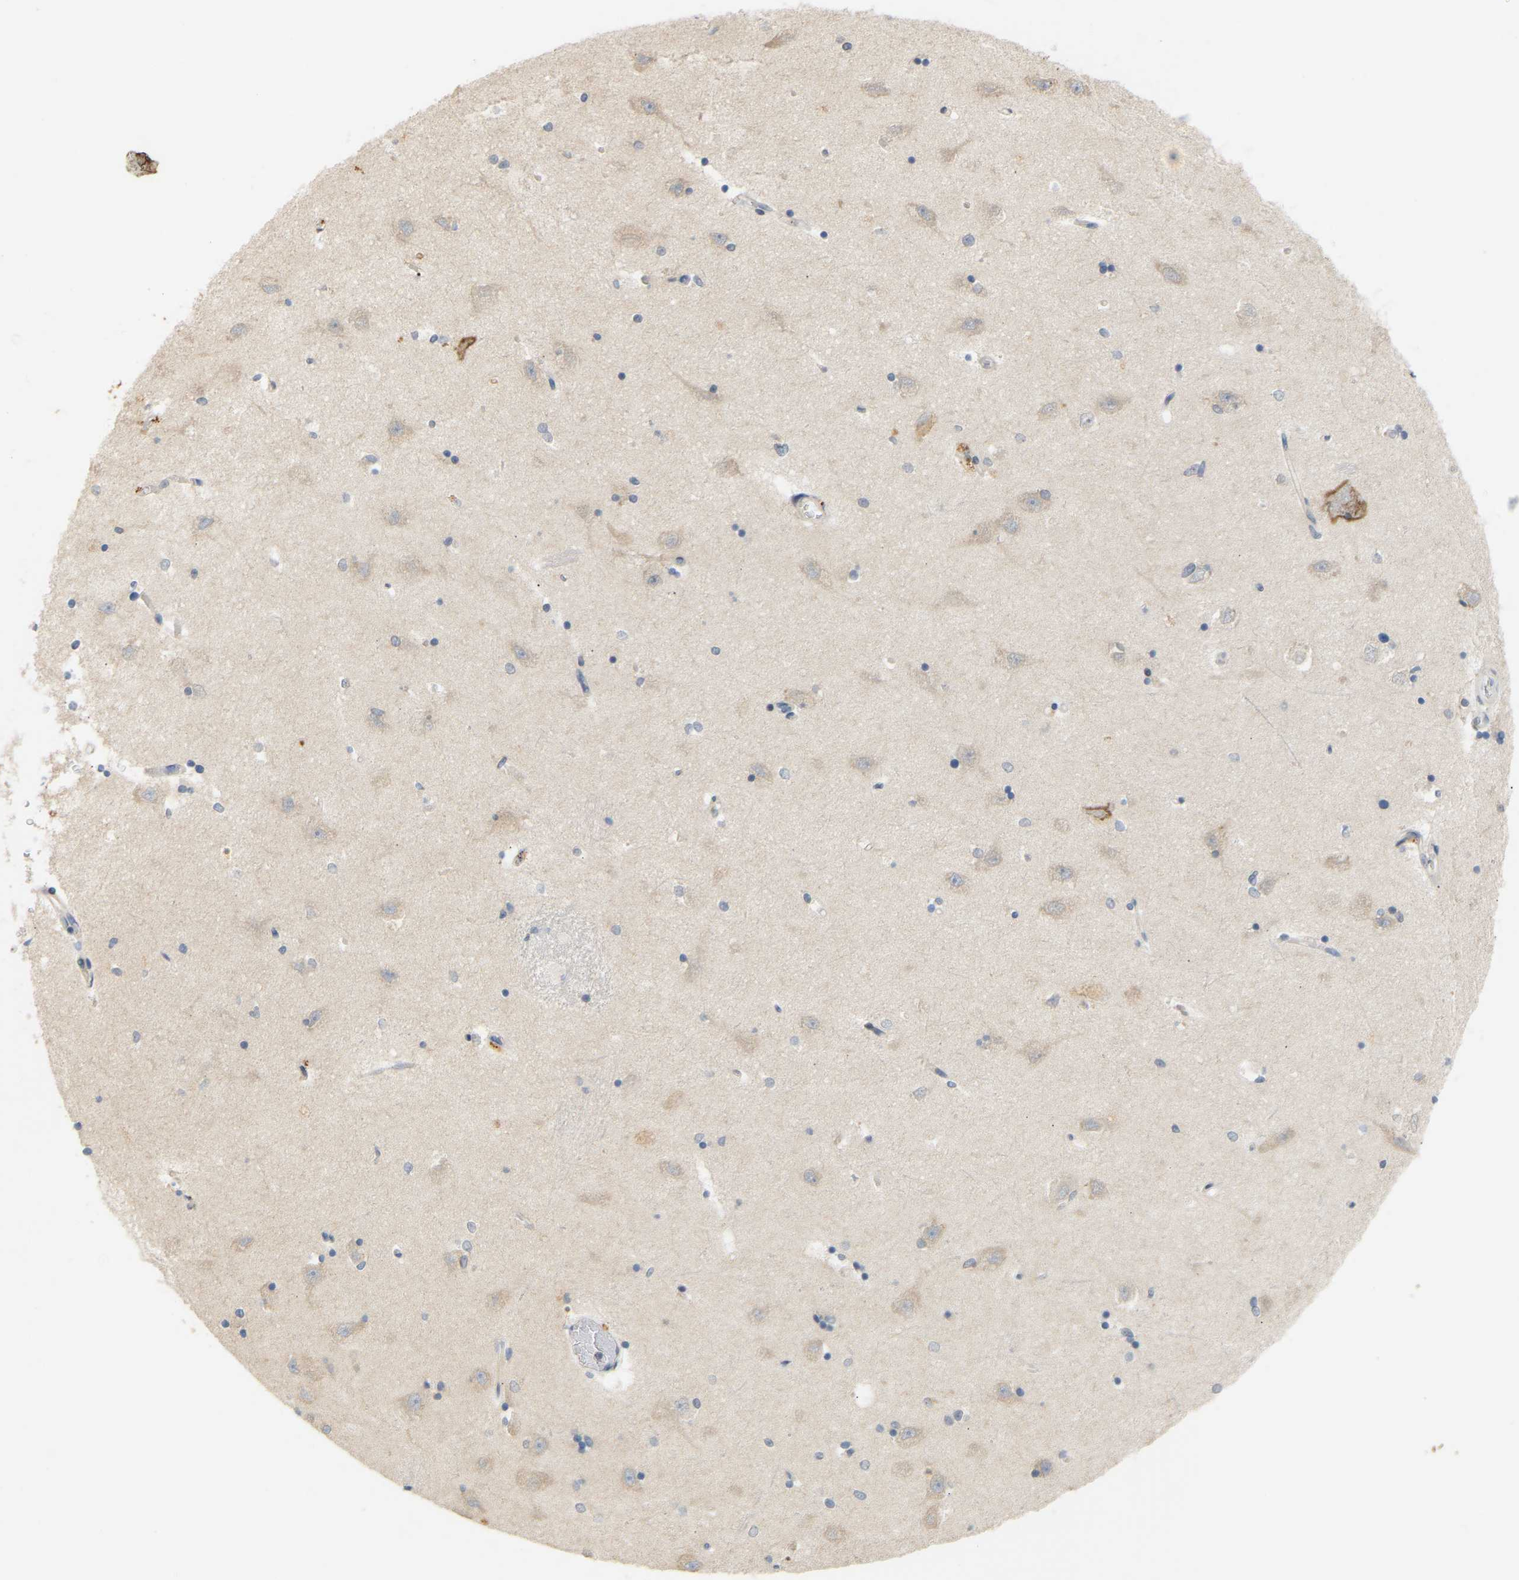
{"staining": {"intensity": "negative", "quantity": "none", "location": "none"}, "tissue": "hippocampus", "cell_type": "Glial cells", "image_type": "normal", "snomed": [{"axis": "morphology", "description": "Normal tissue, NOS"}, {"axis": "topography", "description": "Hippocampus"}], "caption": "Glial cells show no significant expression in benign hippocampus. (DAB immunohistochemistry (IHC), high magnification).", "gene": "PTPN4", "patient": {"sex": "male", "age": 45}}